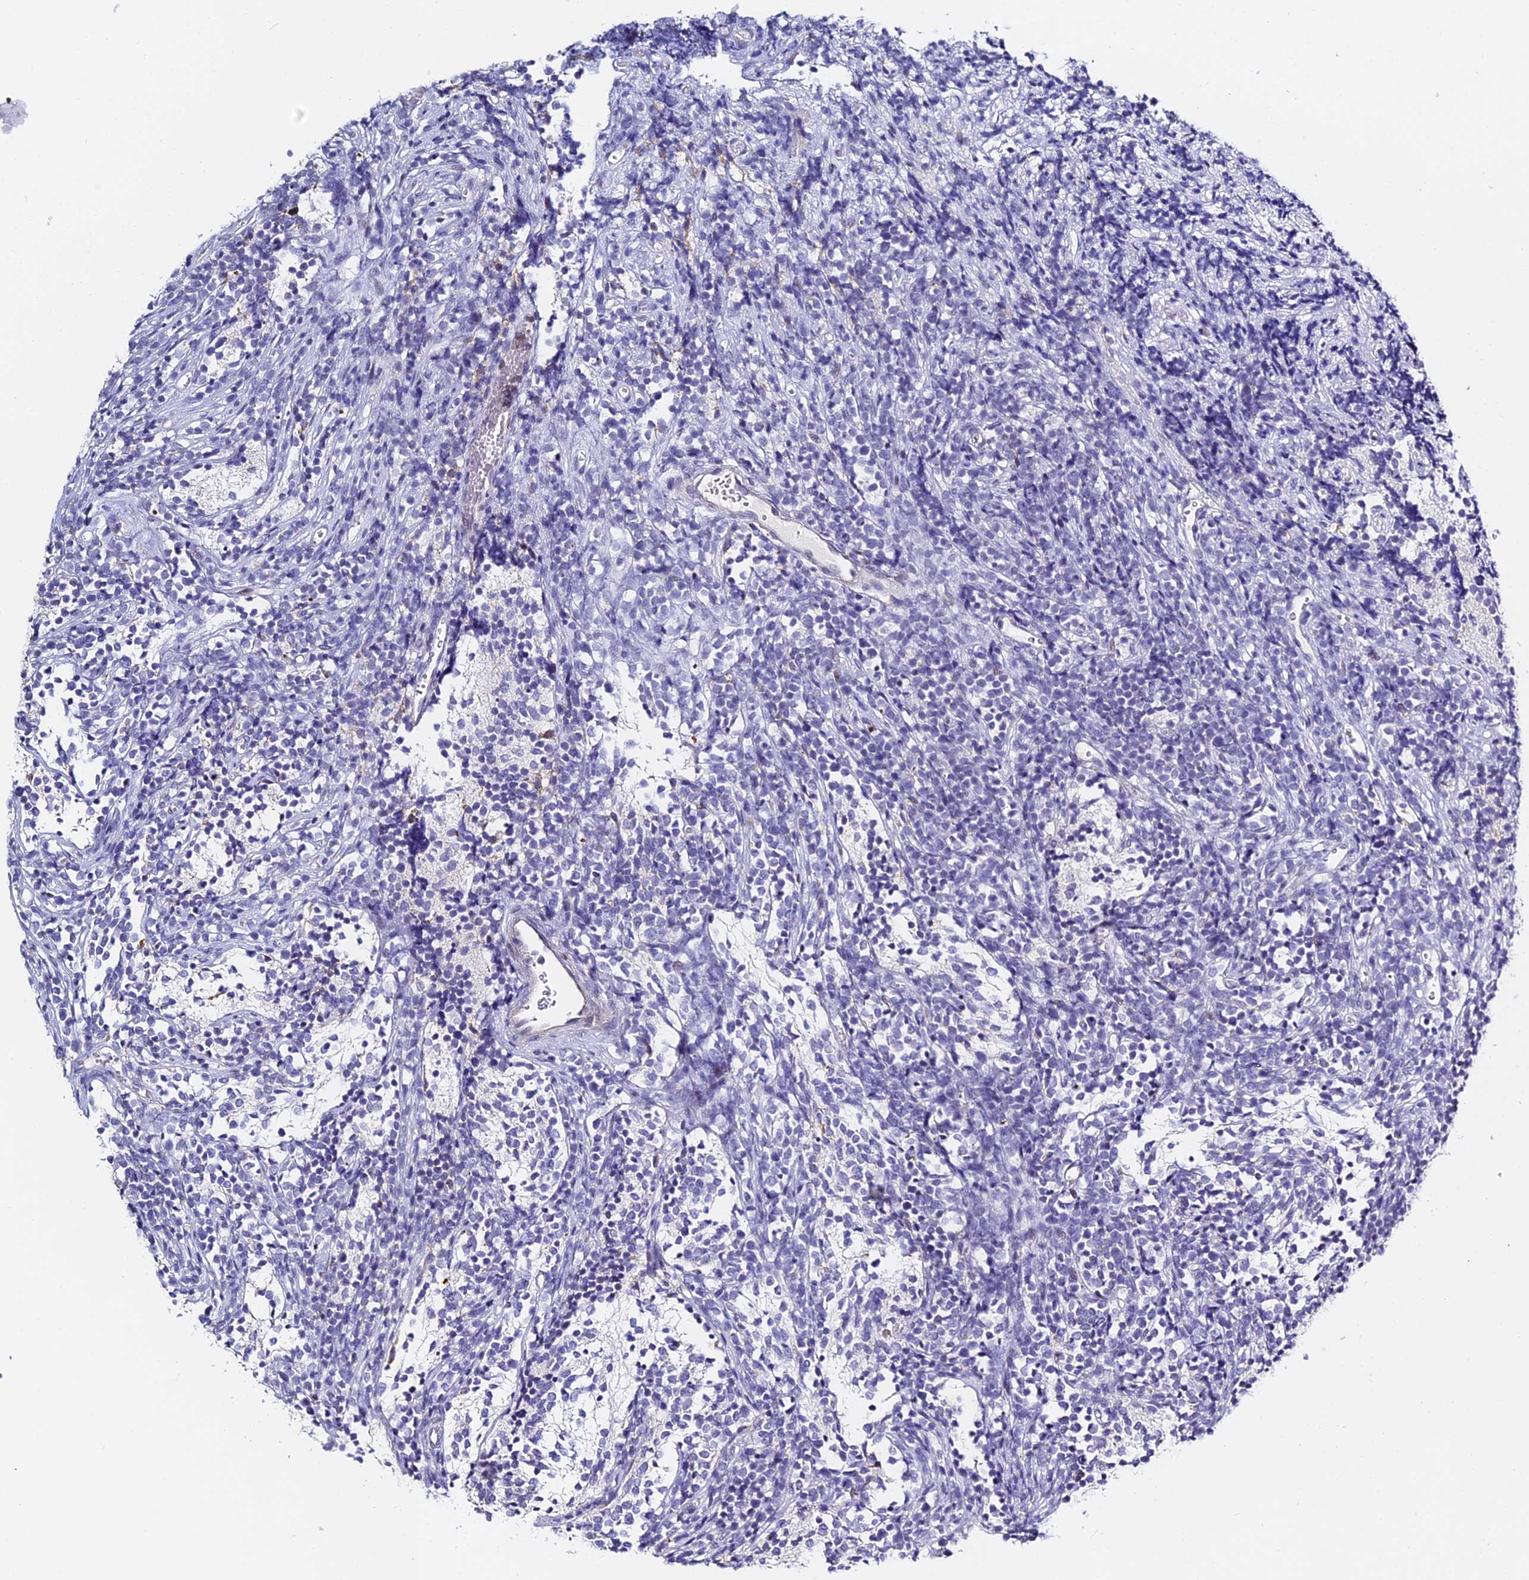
{"staining": {"intensity": "negative", "quantity": "none", "location": "none"}, "tissue": "glioma", "cell_type": "Tumor cells", "image_type": "cancer", "snomed": [{"axis": "morphology", "description": "Glioma, malignant, Low grade"}, {"axis": "topography", "description": "Brain"}], "caption": "IHC of malignant low-grade glioma reveals no staining in tumor cells. (Brightfield microscopy of DAB (3,3'-diaminobenzidine) immunohistochemistry at high magnification).", "gene": "SERP1", "patient": {"sex": "female", "age": 1}}